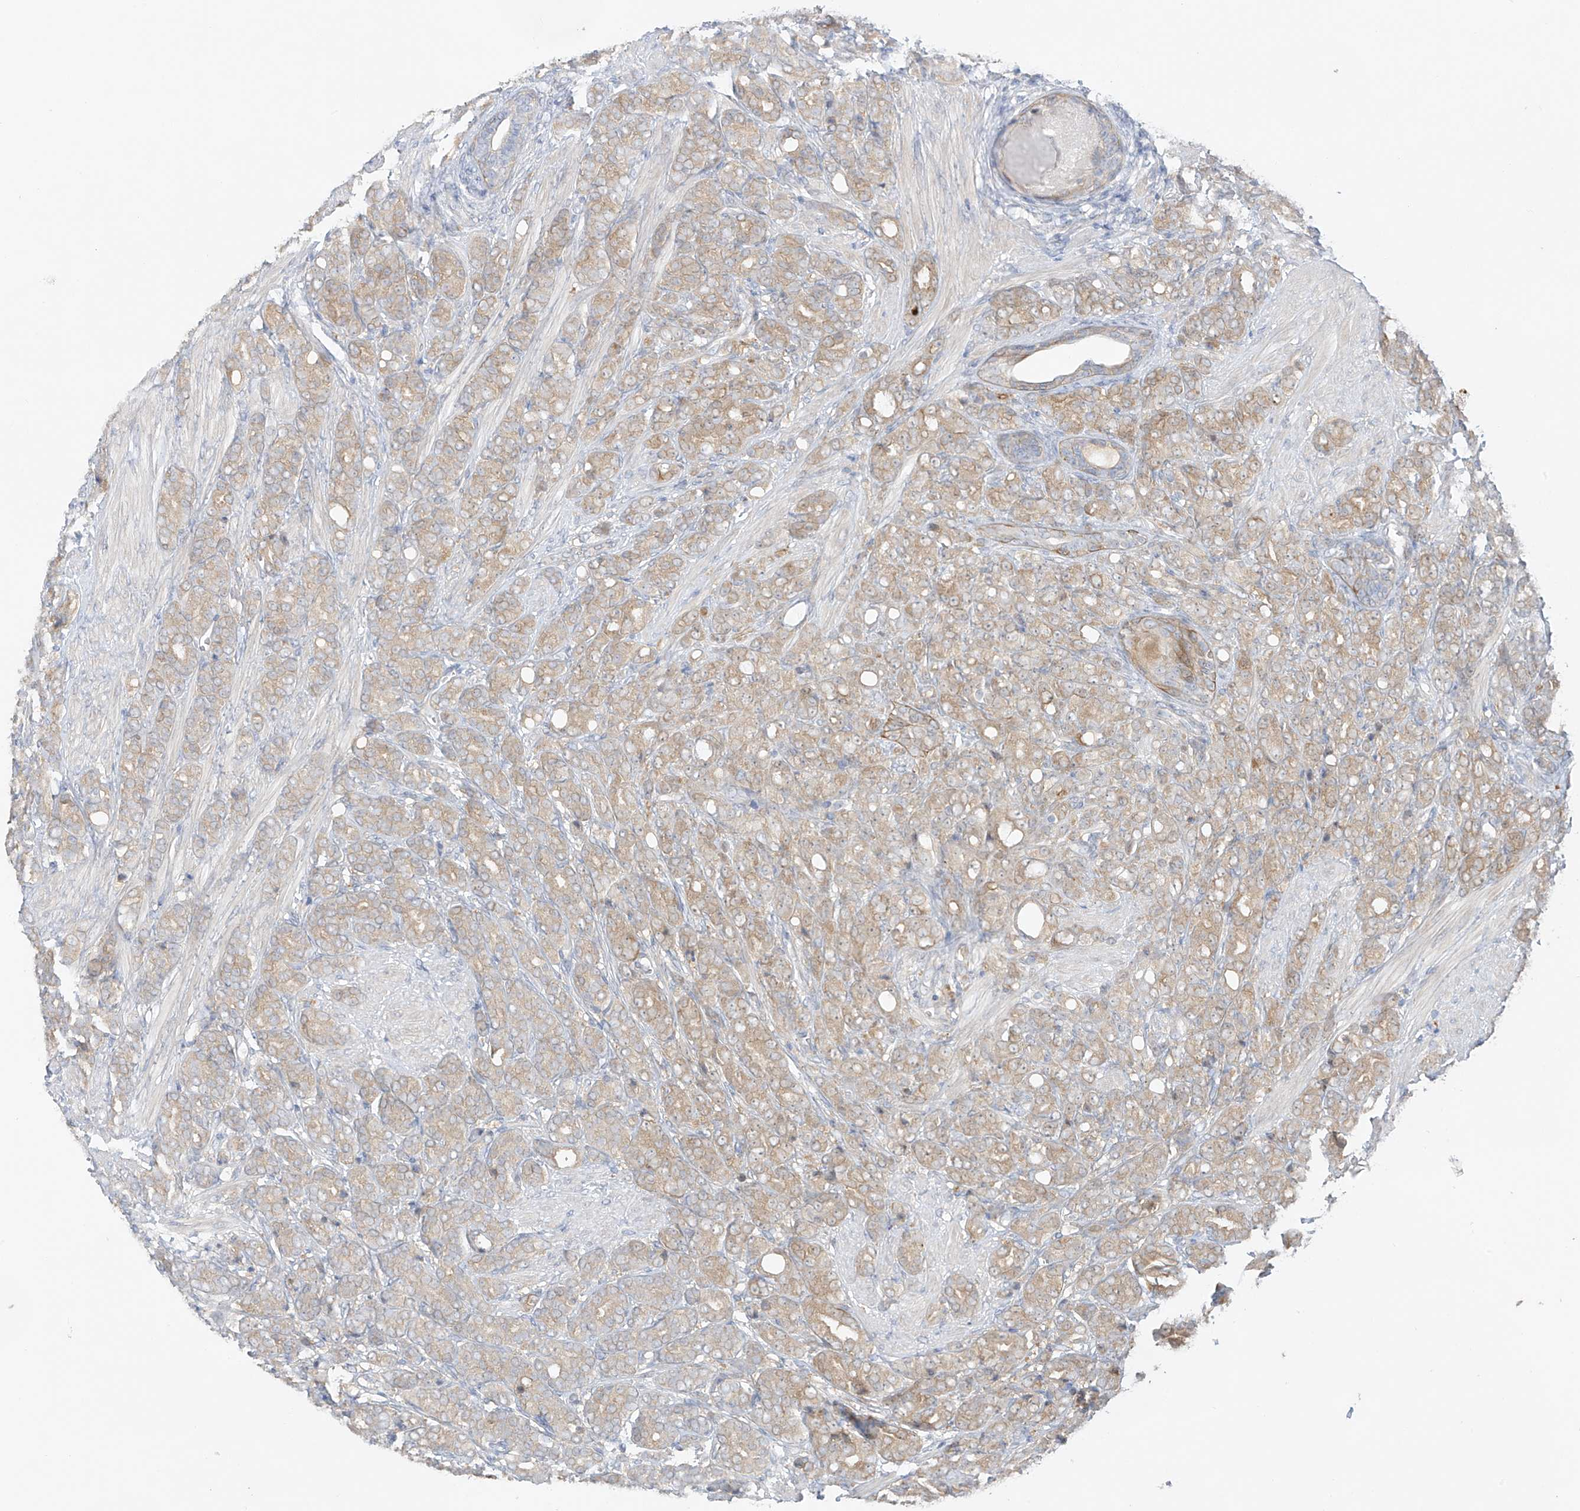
{"staining": {"intensity": "moderate", "quantity": ">75%", "location": "cytoplasmic/membranous"}, "tissue": "prostate cancer", "cell_type": "Tumor cells", "image_type": "cancer", "snomed": [{"axis": "morphology", "description": "Adenocarcinoma, High grade"}, {"axis": "topography", "description": "Prostate"}], "caption": "Approximately >75% of tumor cells in human adenocarcinoma (high-grade) (prostate) reveal moderate cytoplasmic/membranous protein positivity as visualized by brown immunohistochemical staining.", "gene": "EIPR1", "patient": {"sex": "male", "age": 62}}